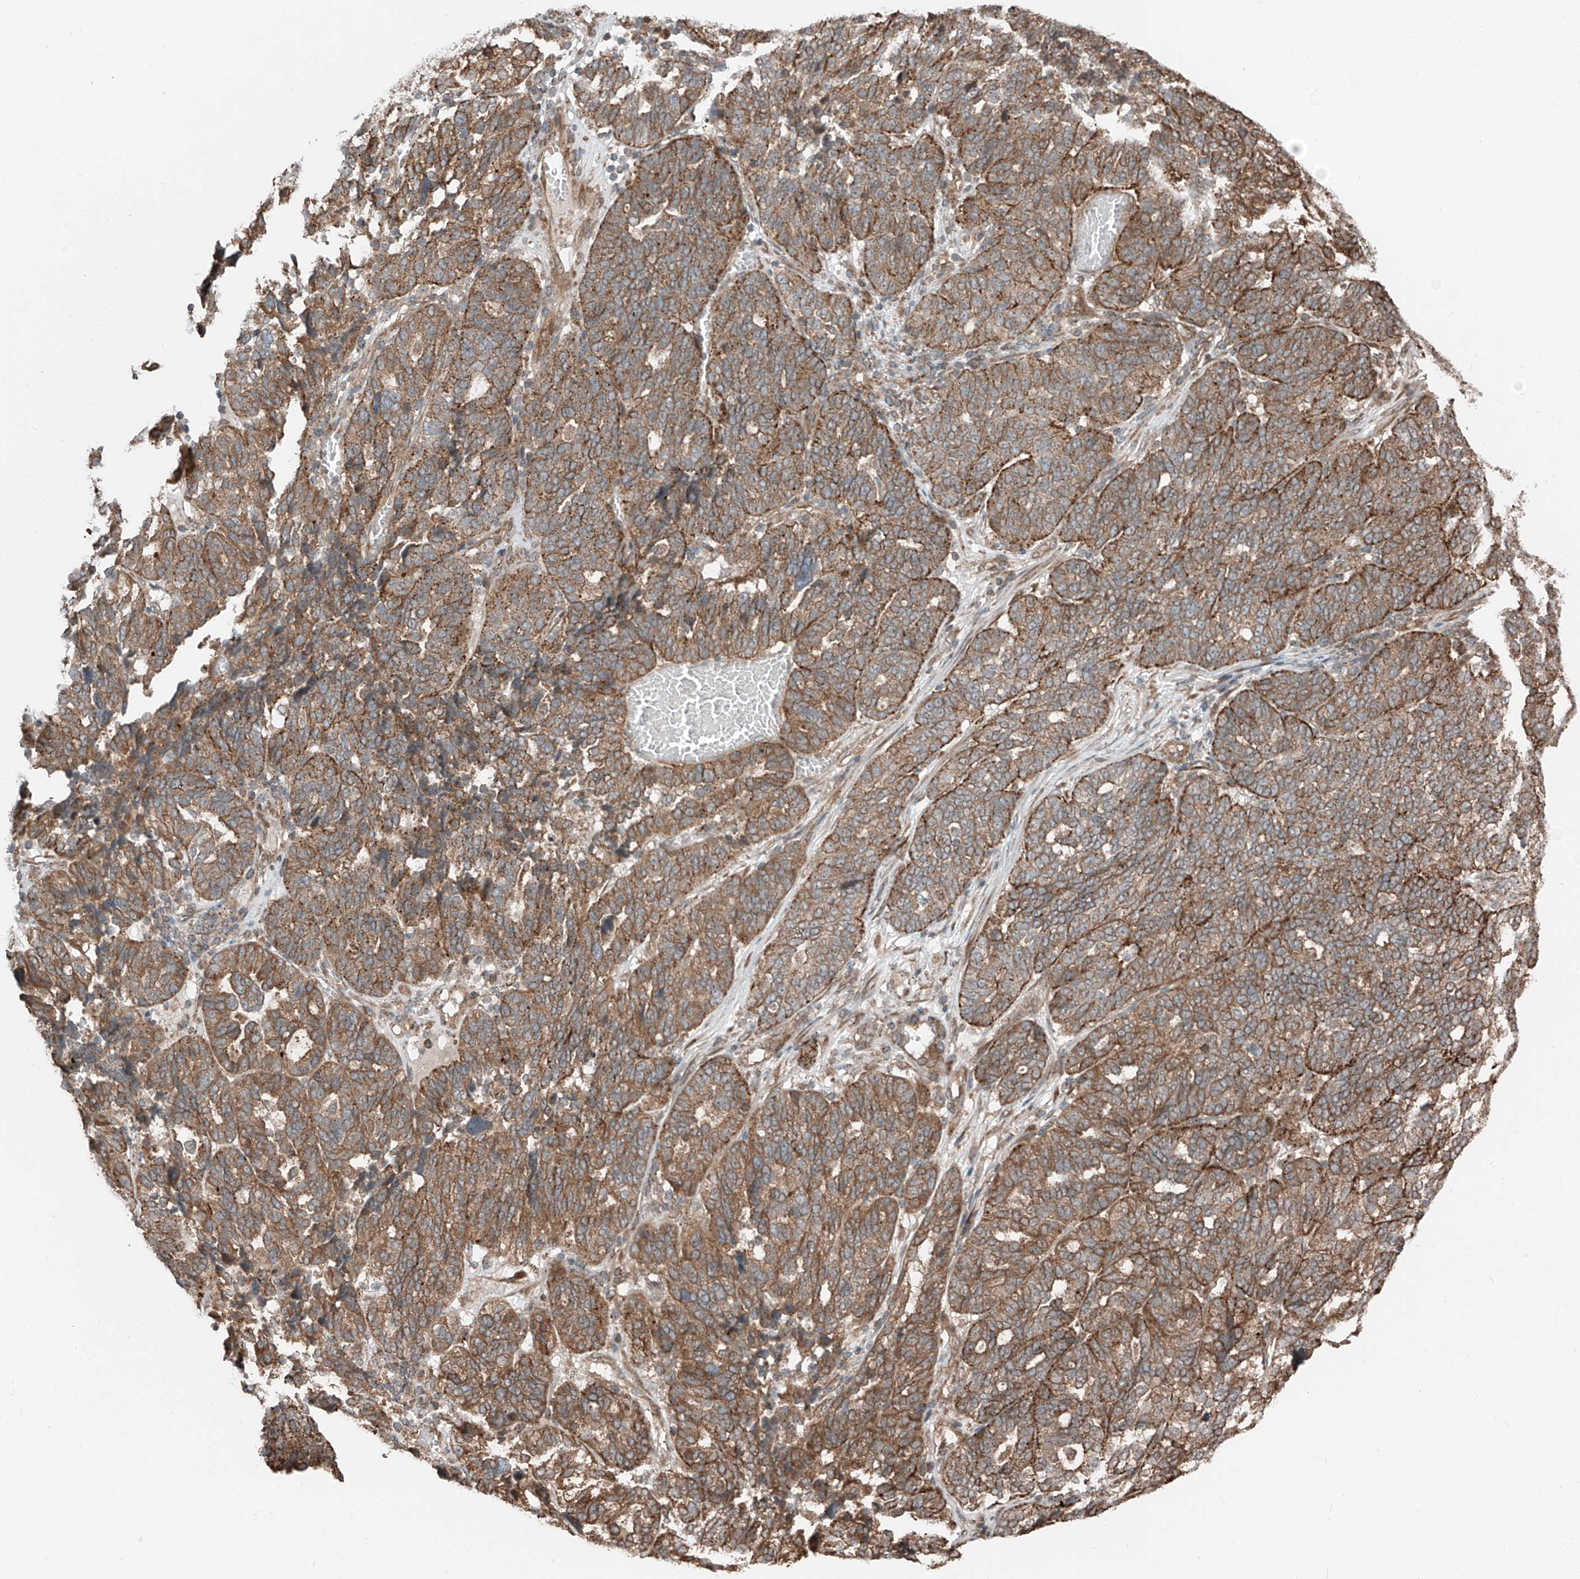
{"staining": {"intensity": "moderate", "quantity": ">75%", "location": "cytoplasmic/membranous"}, "tissue": "ovarian cancer", "cell_type": "Tumor cells", "image_type": "cancer", "snomed": [{"axis": "morphology", "description": "Cystadenocarcinoma, serous, NOS"}, {"axis": "topography", "description": "Ovary"}], "caption": "Ovarian serous cystadenocarcinoma was stained to show a protein in brown. There is medium levels of moderate cytoplasmic/membranous staining in about >75% of tumor cells.", "gene": "CEP162", "patient": {"sex": "female", "age": 59}}